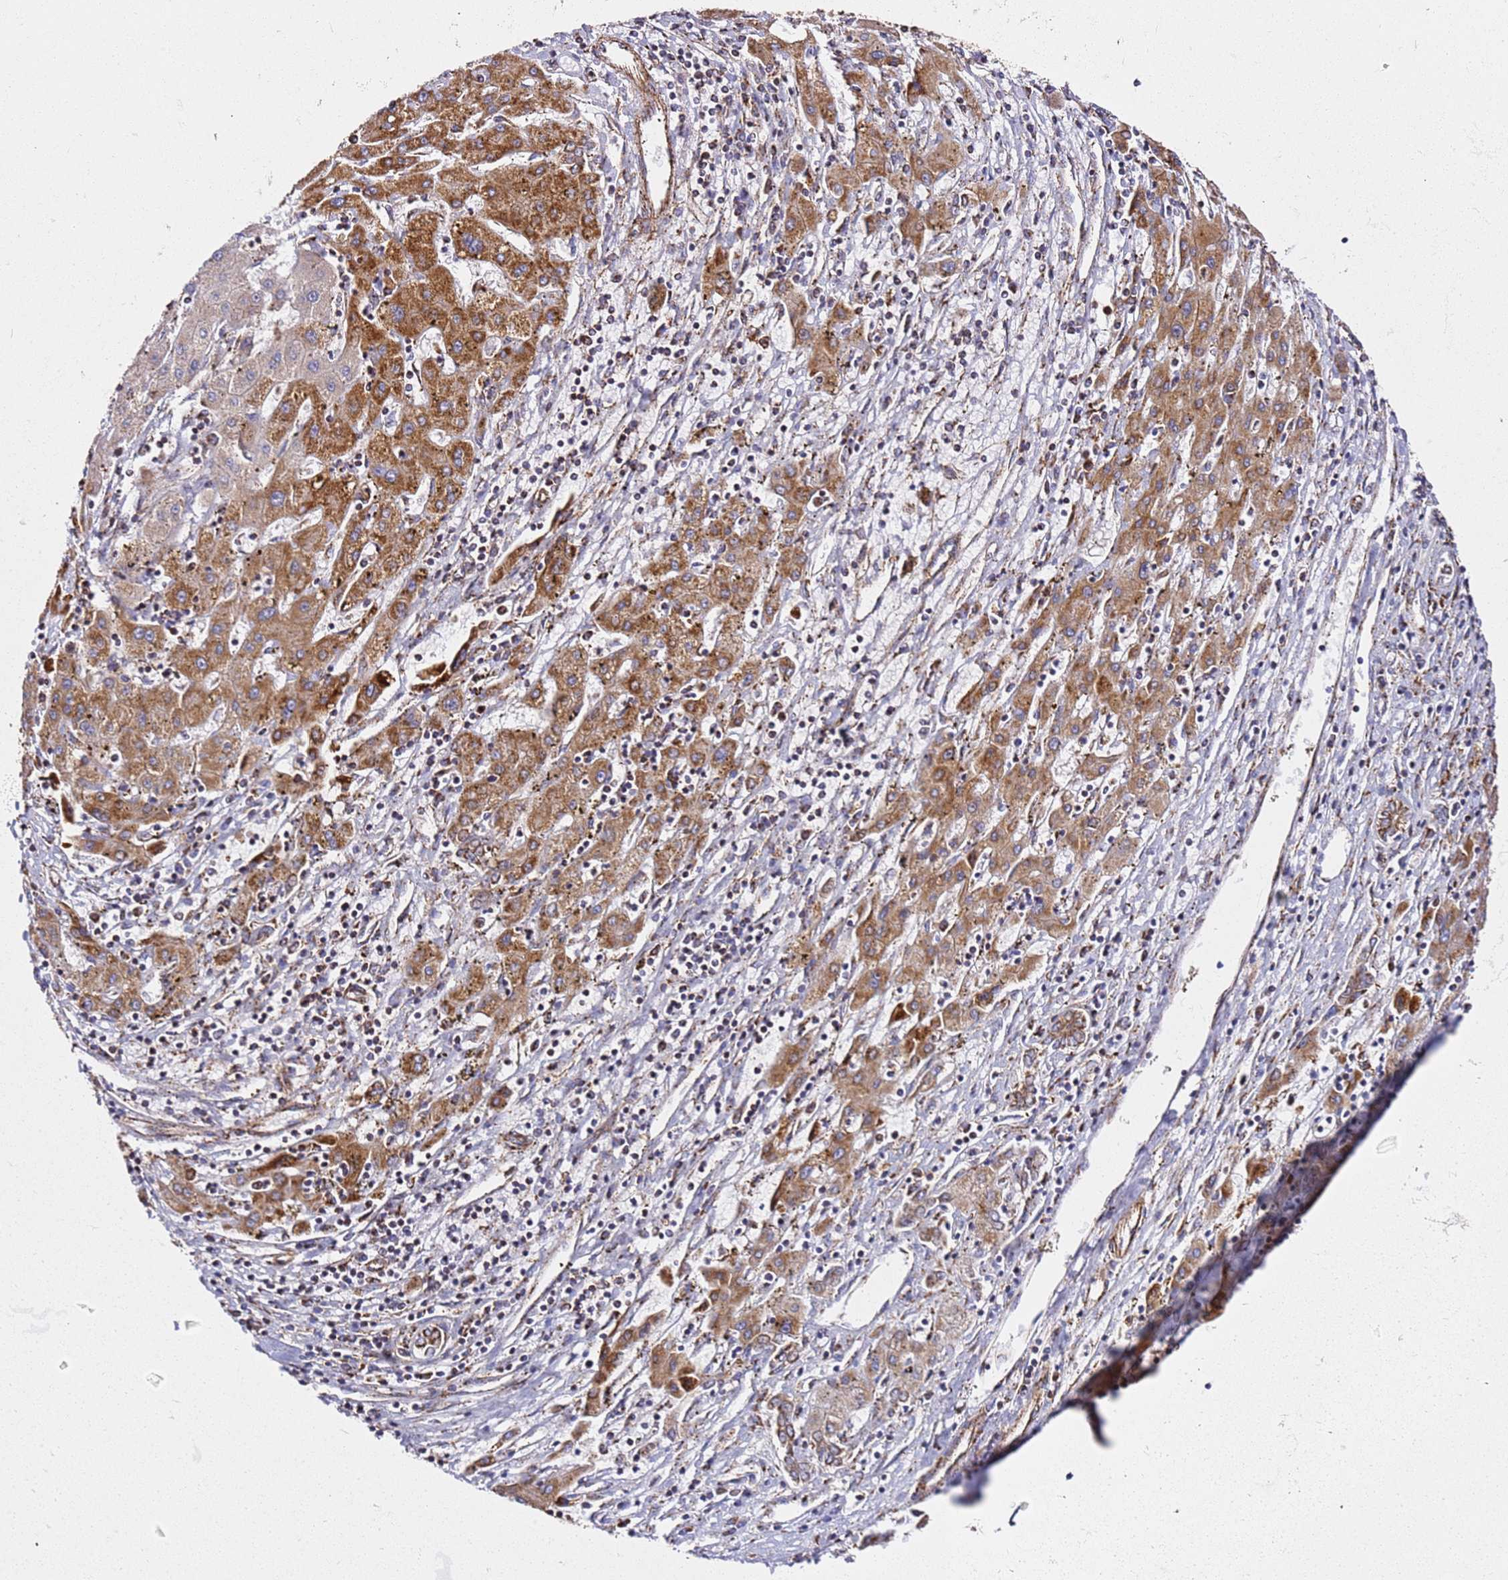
{"staining": {"intensity": "strong", "quantity": ">75%", "location": "cytoplasmic/membranous"}, "tissue": "liver cancer", "cell_type": "Tumor cells", "image_type": "cancer", "snomed": [{"axis": "morphology", "description": "Carcinoma, Hepatocellular, NOS"}, {"axis": "topography", "description": "Liver"}], "caption": "Immunohistochemistry (IHC) of human liver cancer (hepatocellular carcinoma) displays high levels of strong cytoplasmic/membranous positivity in approximately >75% of tumor cells.", "gene": "NDUFA3", "patient": {"sex": "male", "age": 72}}